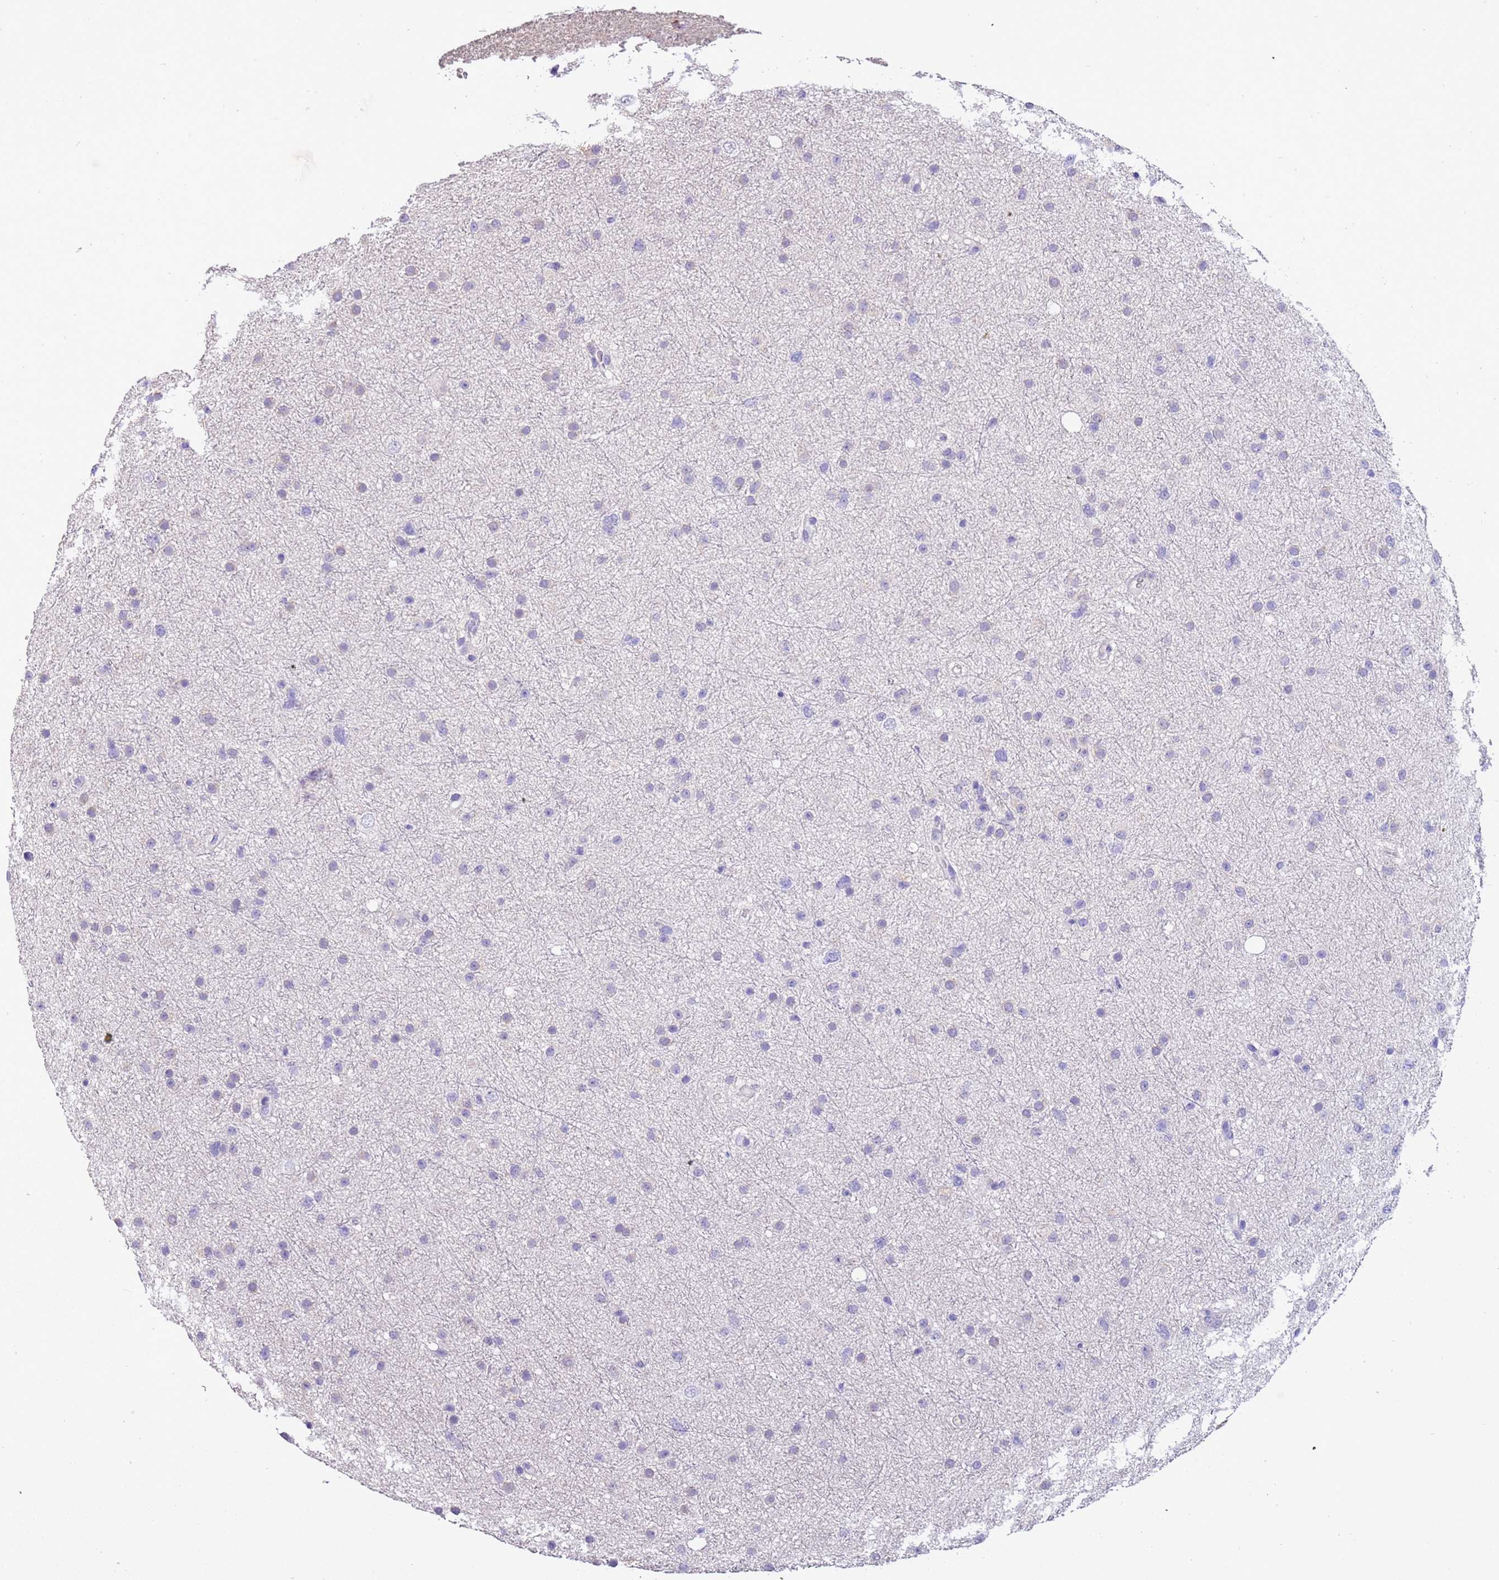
{"staining": {"intensity": "negative", "quantity": "none", "location": "none"}, "tissue": "glioma", "cell_type": "Tumor cells", "image_type": "cancer", "snomed": [{"axis": "morphology", "description": "Glioma, malignant, Low grade"}, {"axis": "topography", "description": "Cerebral cortex"}], "caption": "Immunohistochemical staining of human malignant glioma (low-grade) reveals no significant positivity in tumor cells.", "gene": "PCGF2", "patient": {"sex": "female", "age": 39}}